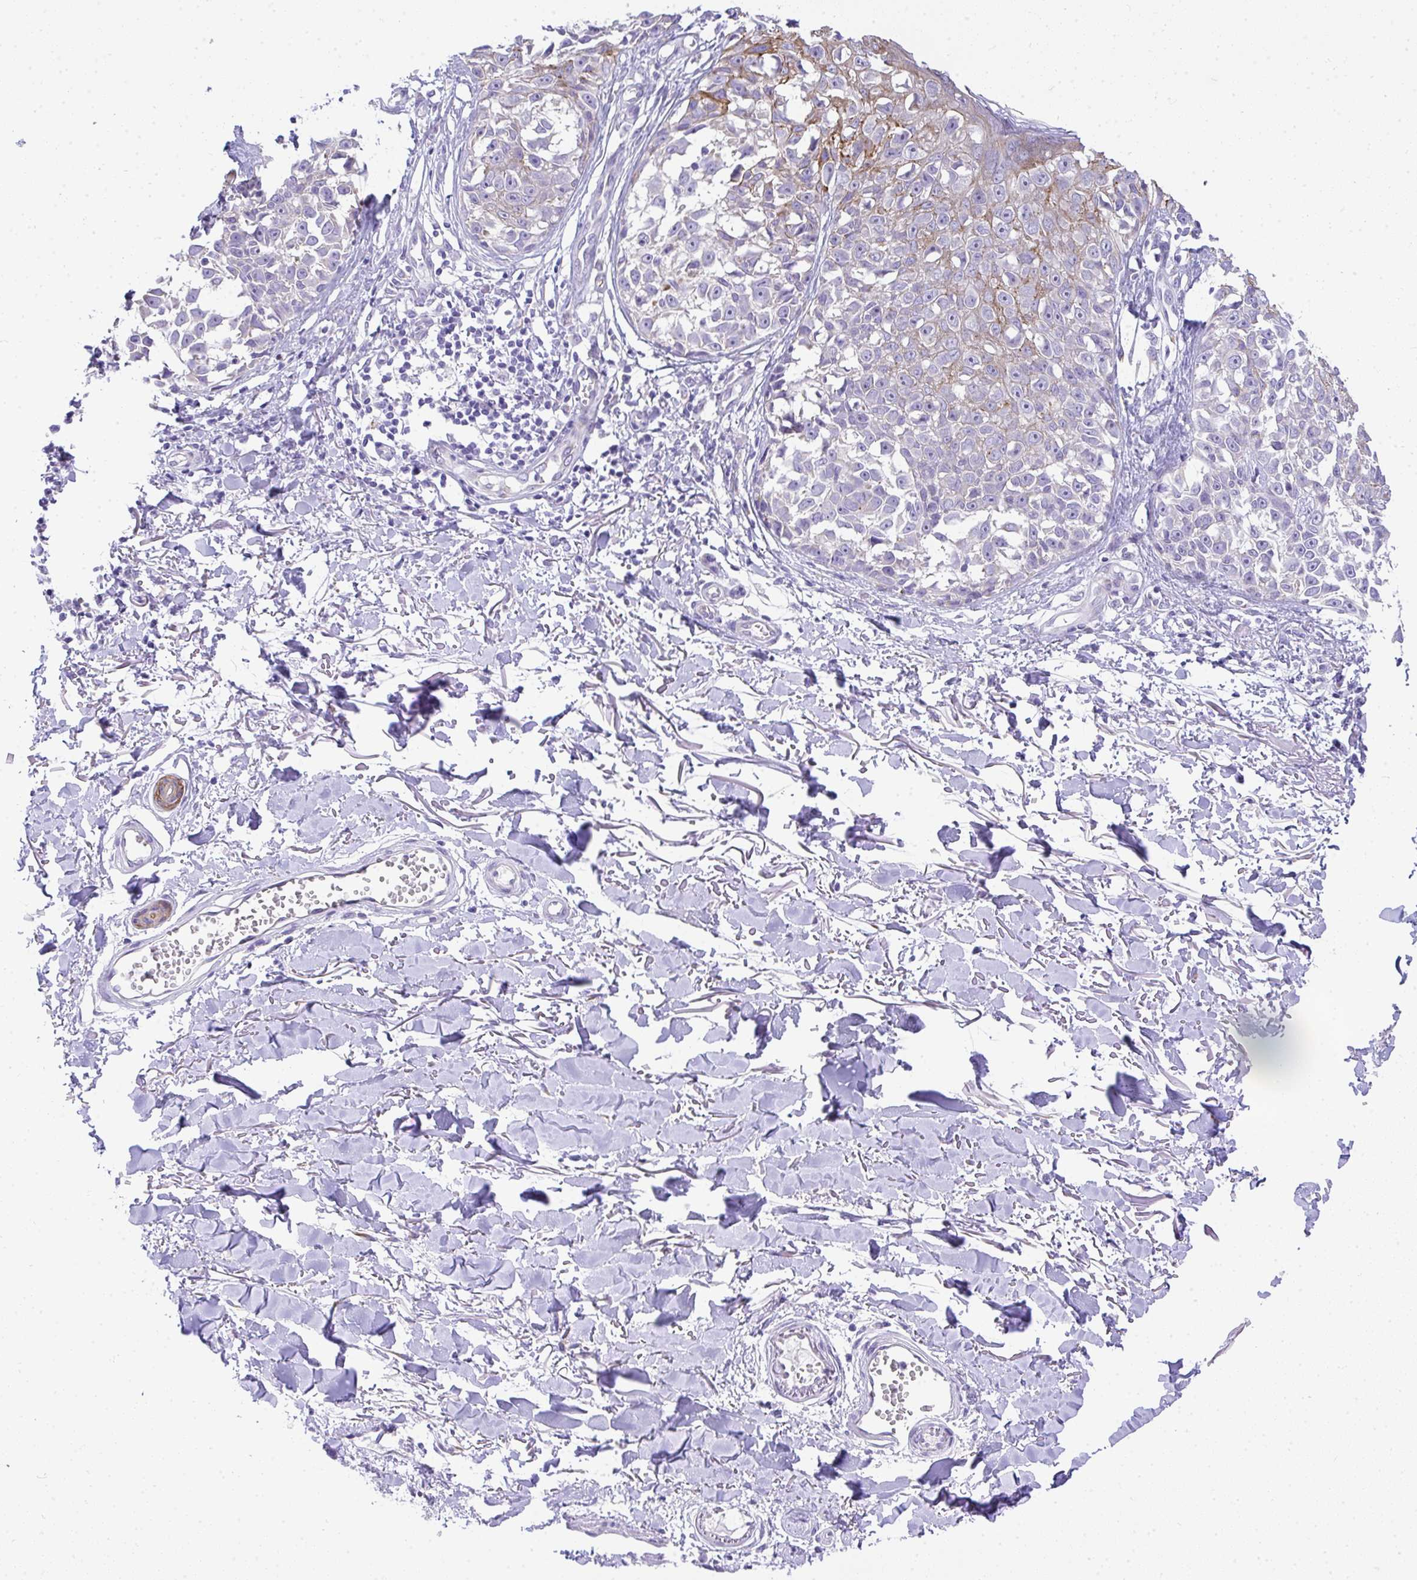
{"staining": {"intensity": "negative", "quantity": "none", "location": "none"}, "tissue": "melanoma", "cell_type": "Tumor cells", "image_type": "cancer", "snomed": [{"axis": "morphology", "description": "Malignant melanoma, NOS"}, {"axis": "topography", "description": "Skin"}], "caption": "The immunohistochemistry image has no significant positivity in tumor cells of melanoma tissue.", "gene": "ADRA2C", "patient": {"sex": "male", "age": 73}}